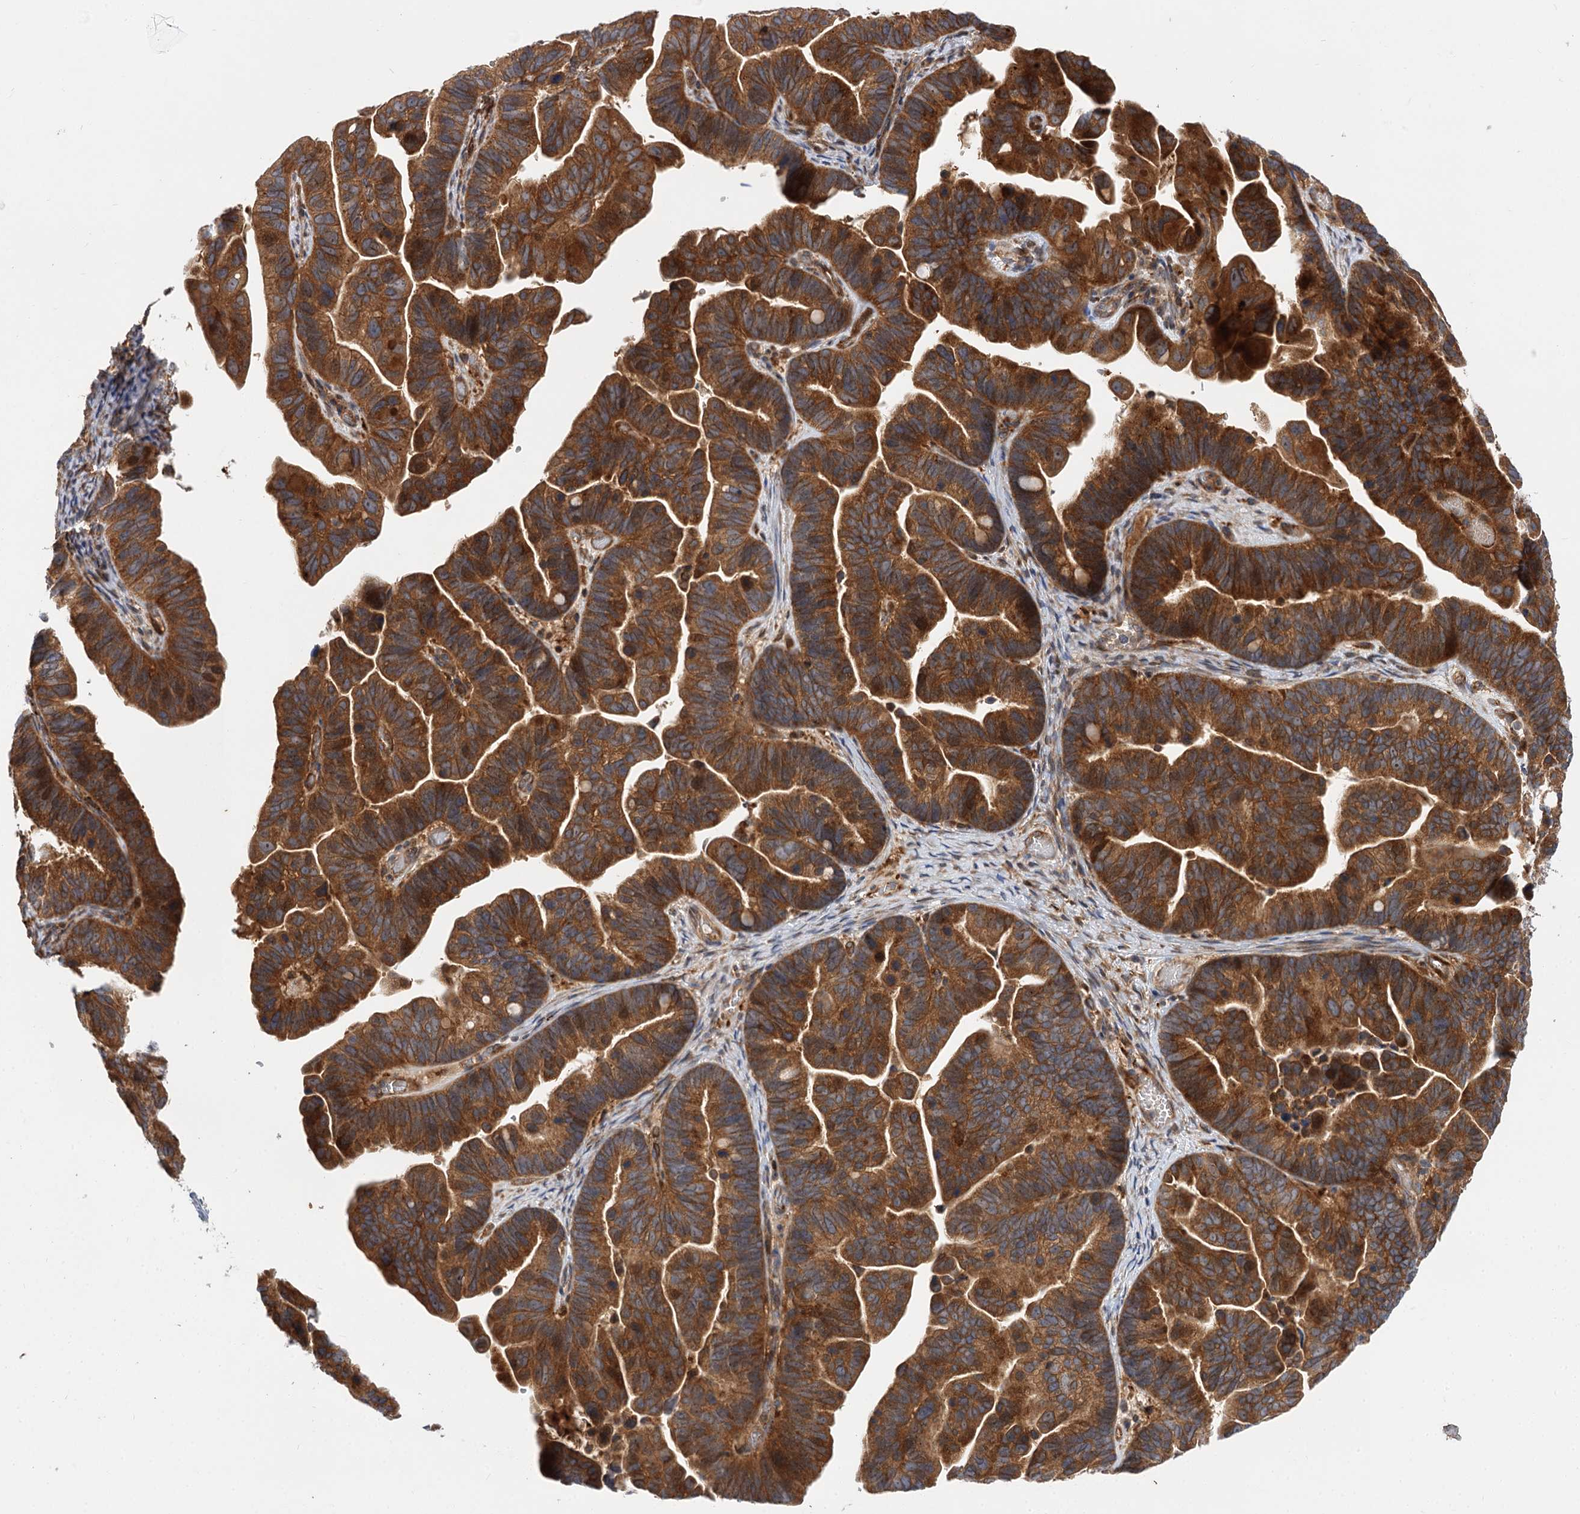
{"staining": {"intensity": "moderate", "quantity": ">75%", "location": "cytoplasmic/membranous"}, "tissue": "ovarian cancer", "cell_type": "Tumor cells", "image_type": "cancer", "snomed": [{"axis": "morphology", "description": "Cystadenocarcinoma, serous, NOS"}, {"axis": "topography", "description": "Ovary"}], "caption": "Immunohistochemical staining of human ovarian serous cystadenocarcinoma exhibits moderate cytoplasmic/membranous protein positivity in about >75% of tumor cells.", "gene": "PATL1", "patient": {"sex": "female", "age": 56}}